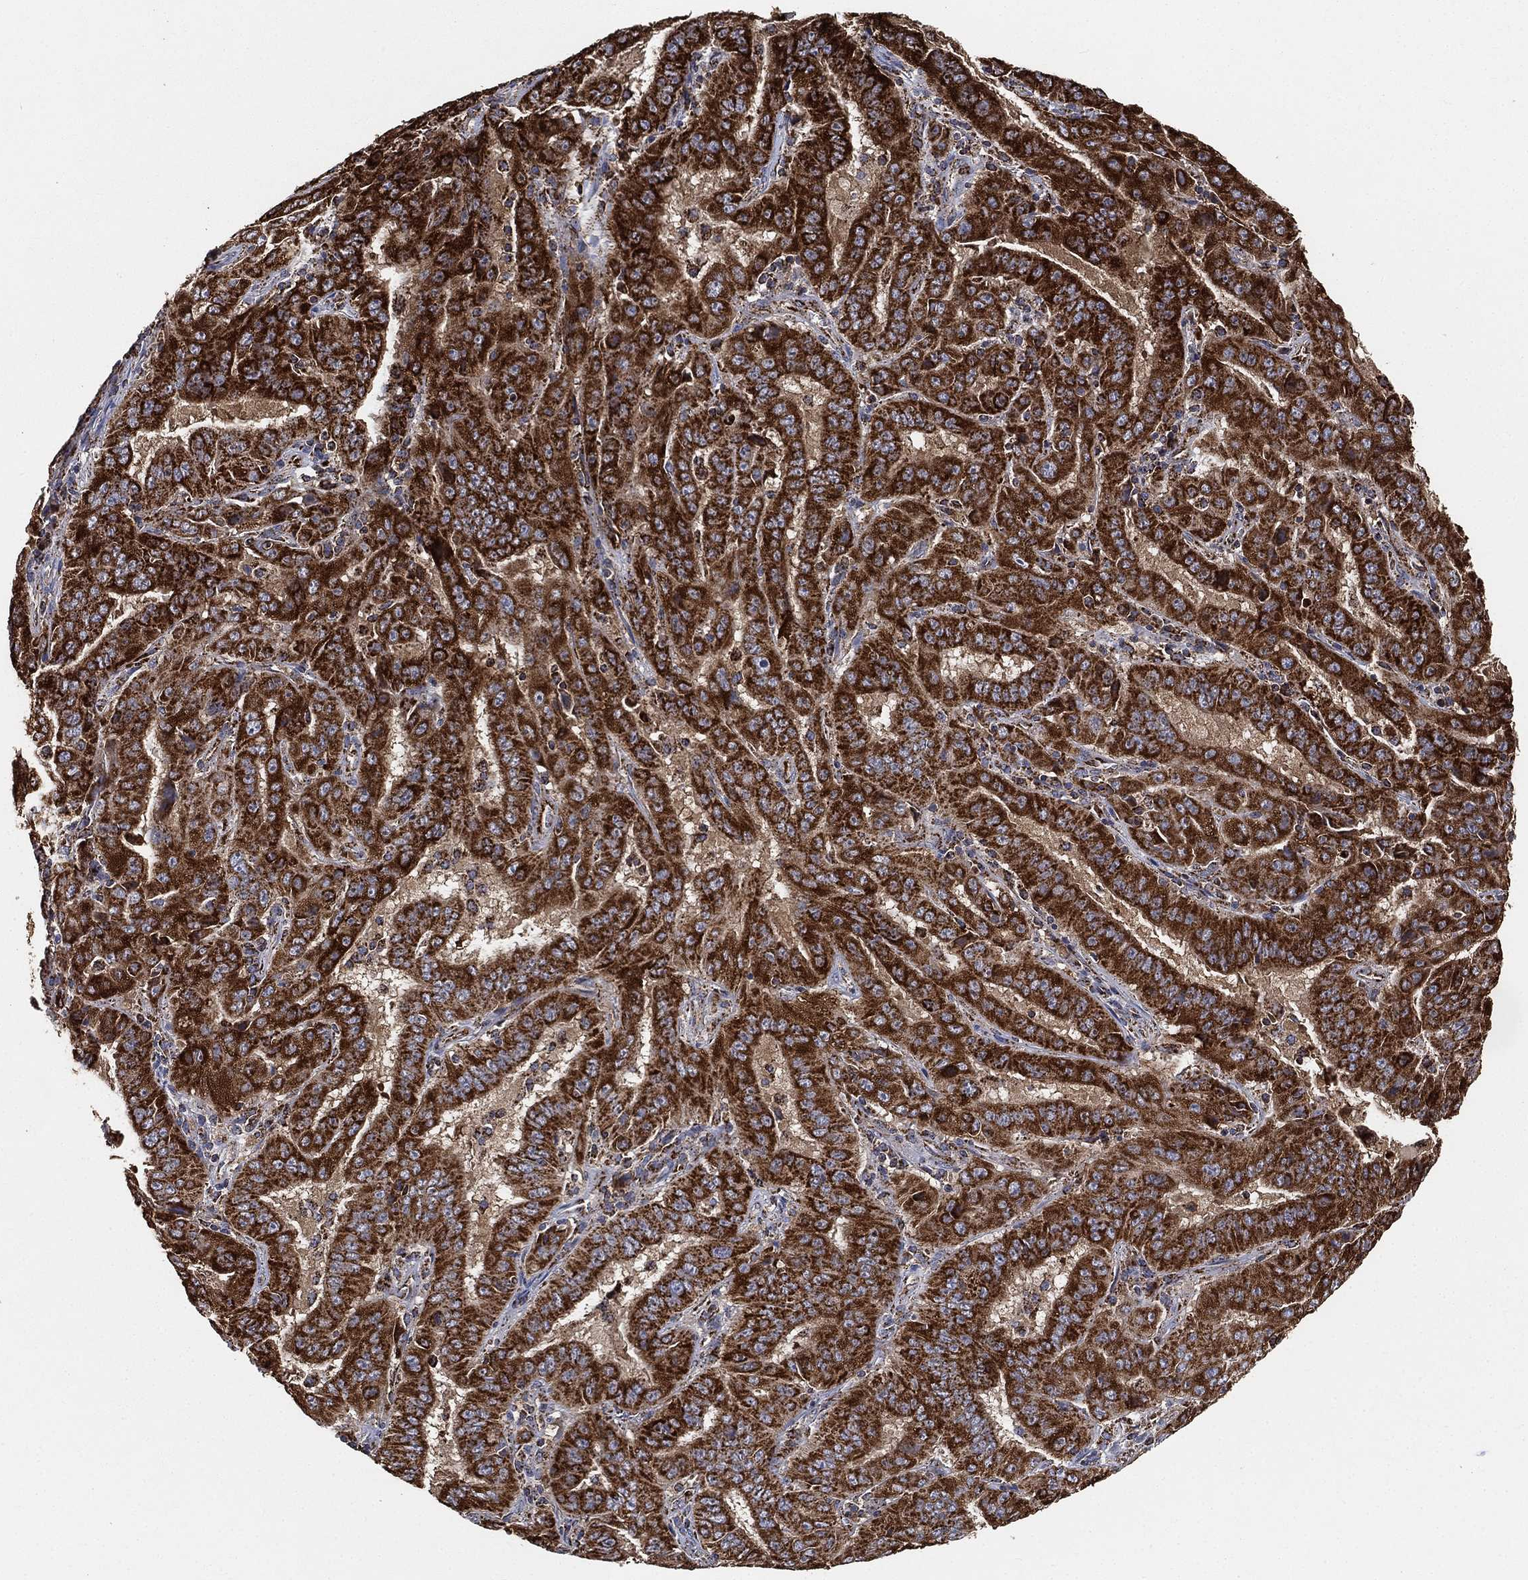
{"staining": {"intensity": "strong", "quantity": ">75%", "location": "cytoplasmic/membranous"}, "tissue": "pancreatic cancer", "cell_type": "Tumor cells", "image_type": "cancer", "snomed": [{"axis": "morphology", "description": "Adenocarcinoma, NOS"}, {"axis": "topography", "description": "Pancreas"}], "caption": "A brown stain highlights strong cytoplasmic/membranous positivity of a protein in adenocarcinoma (pancreatic) tumor cells.", "gene": "SLC38A7", "patient": {"sex": "male", "age": 63}}